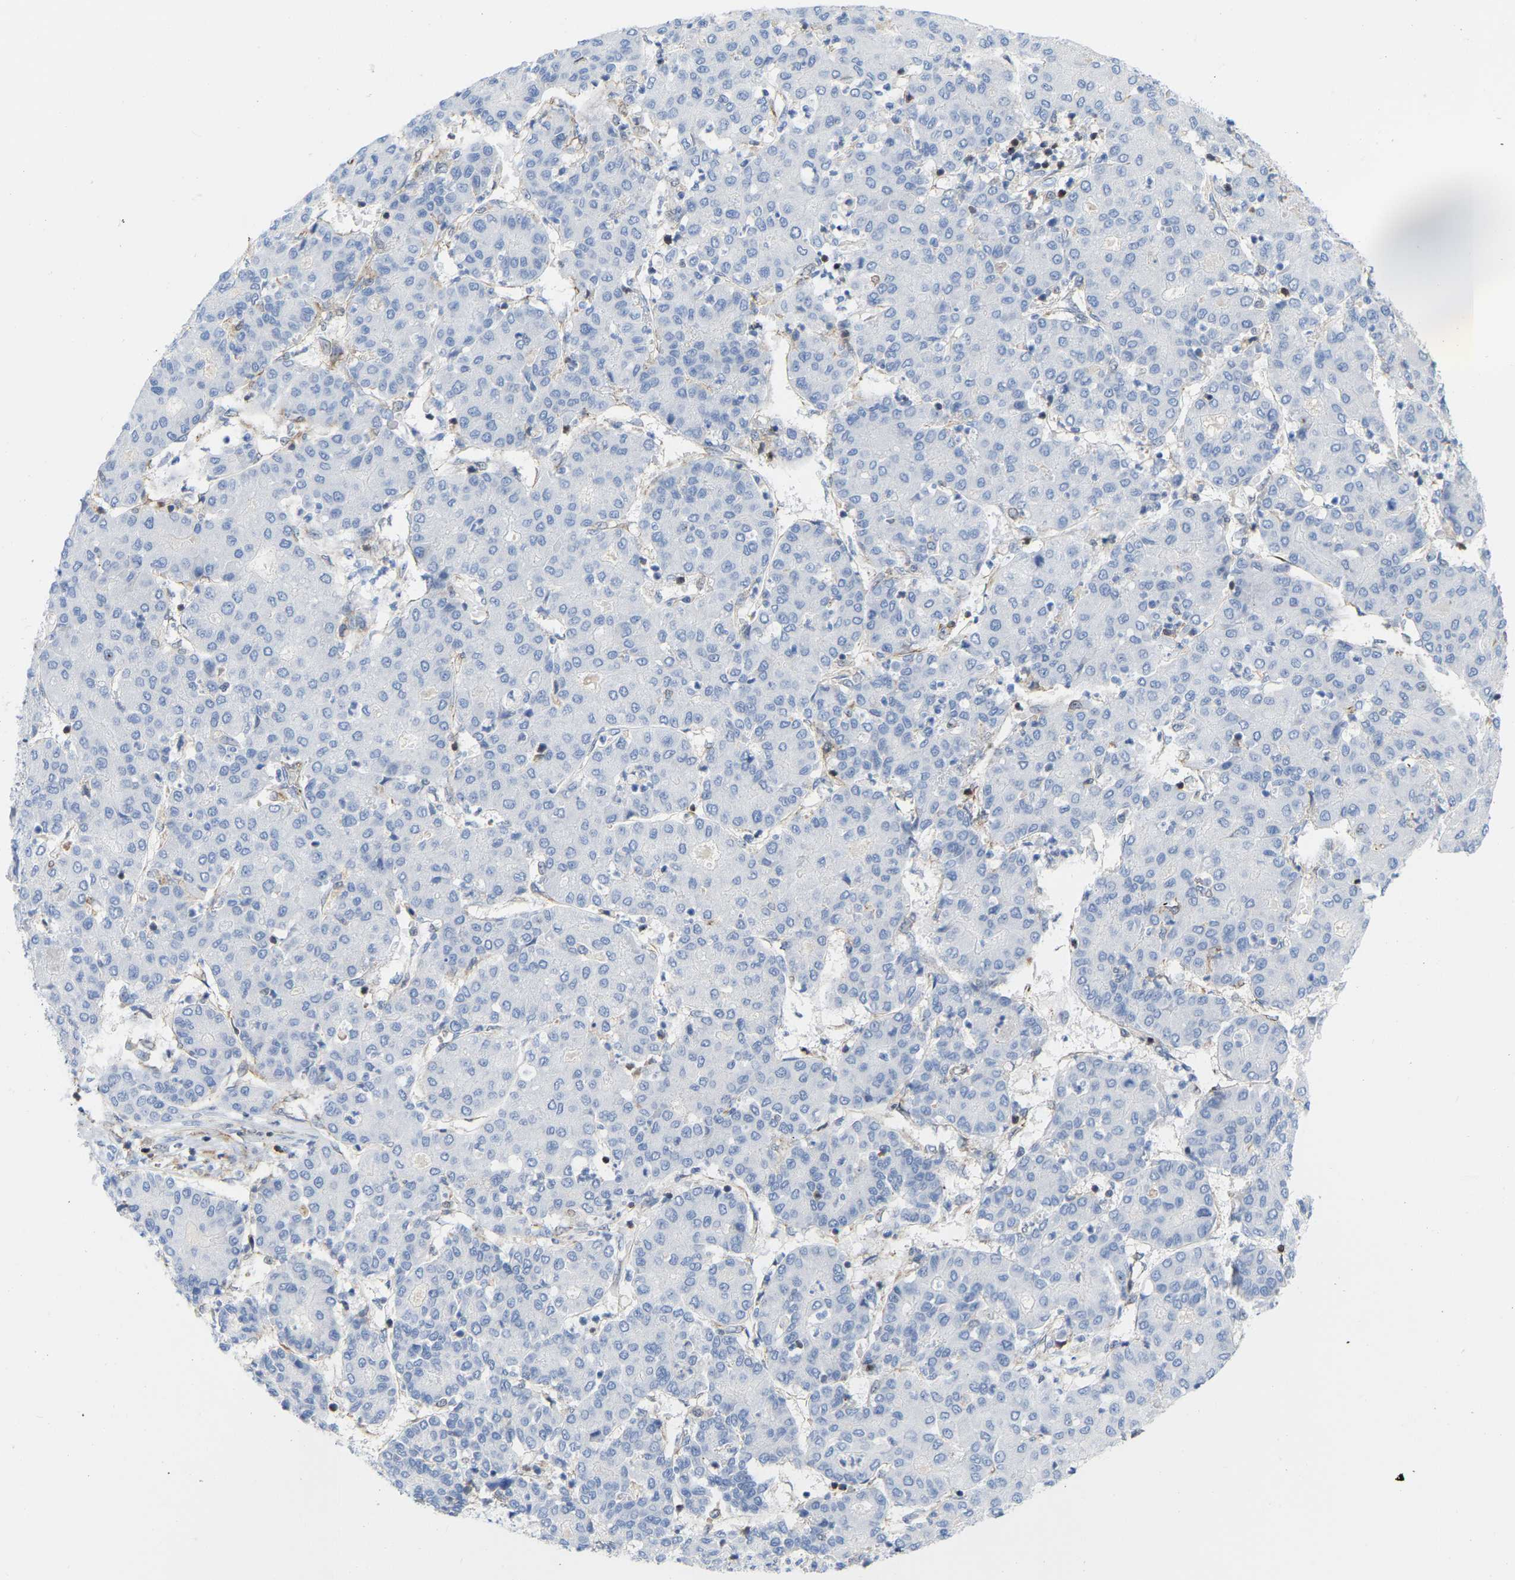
{"staining": {"intensity": "negative", "quantity": "none", "location": "none"}, "tissue": "liver cancer", "cell_type": "Tumor cells", "image_type": "cancer", "snomed": [{"axis": "morphology", "description": "Carcinoma, Hepatocellular, NOS"}, {"axis": "topography", "description": "Liver"}], "caption": "An immunohistochemistry micrograph of hepatocellular carcinoma (liver) is shown. There is no staining in tumor cells of hepatocellular carcinoma (liver).", "gene": "GIMAP4", "patient": {"sex": "male", "age": 65}}